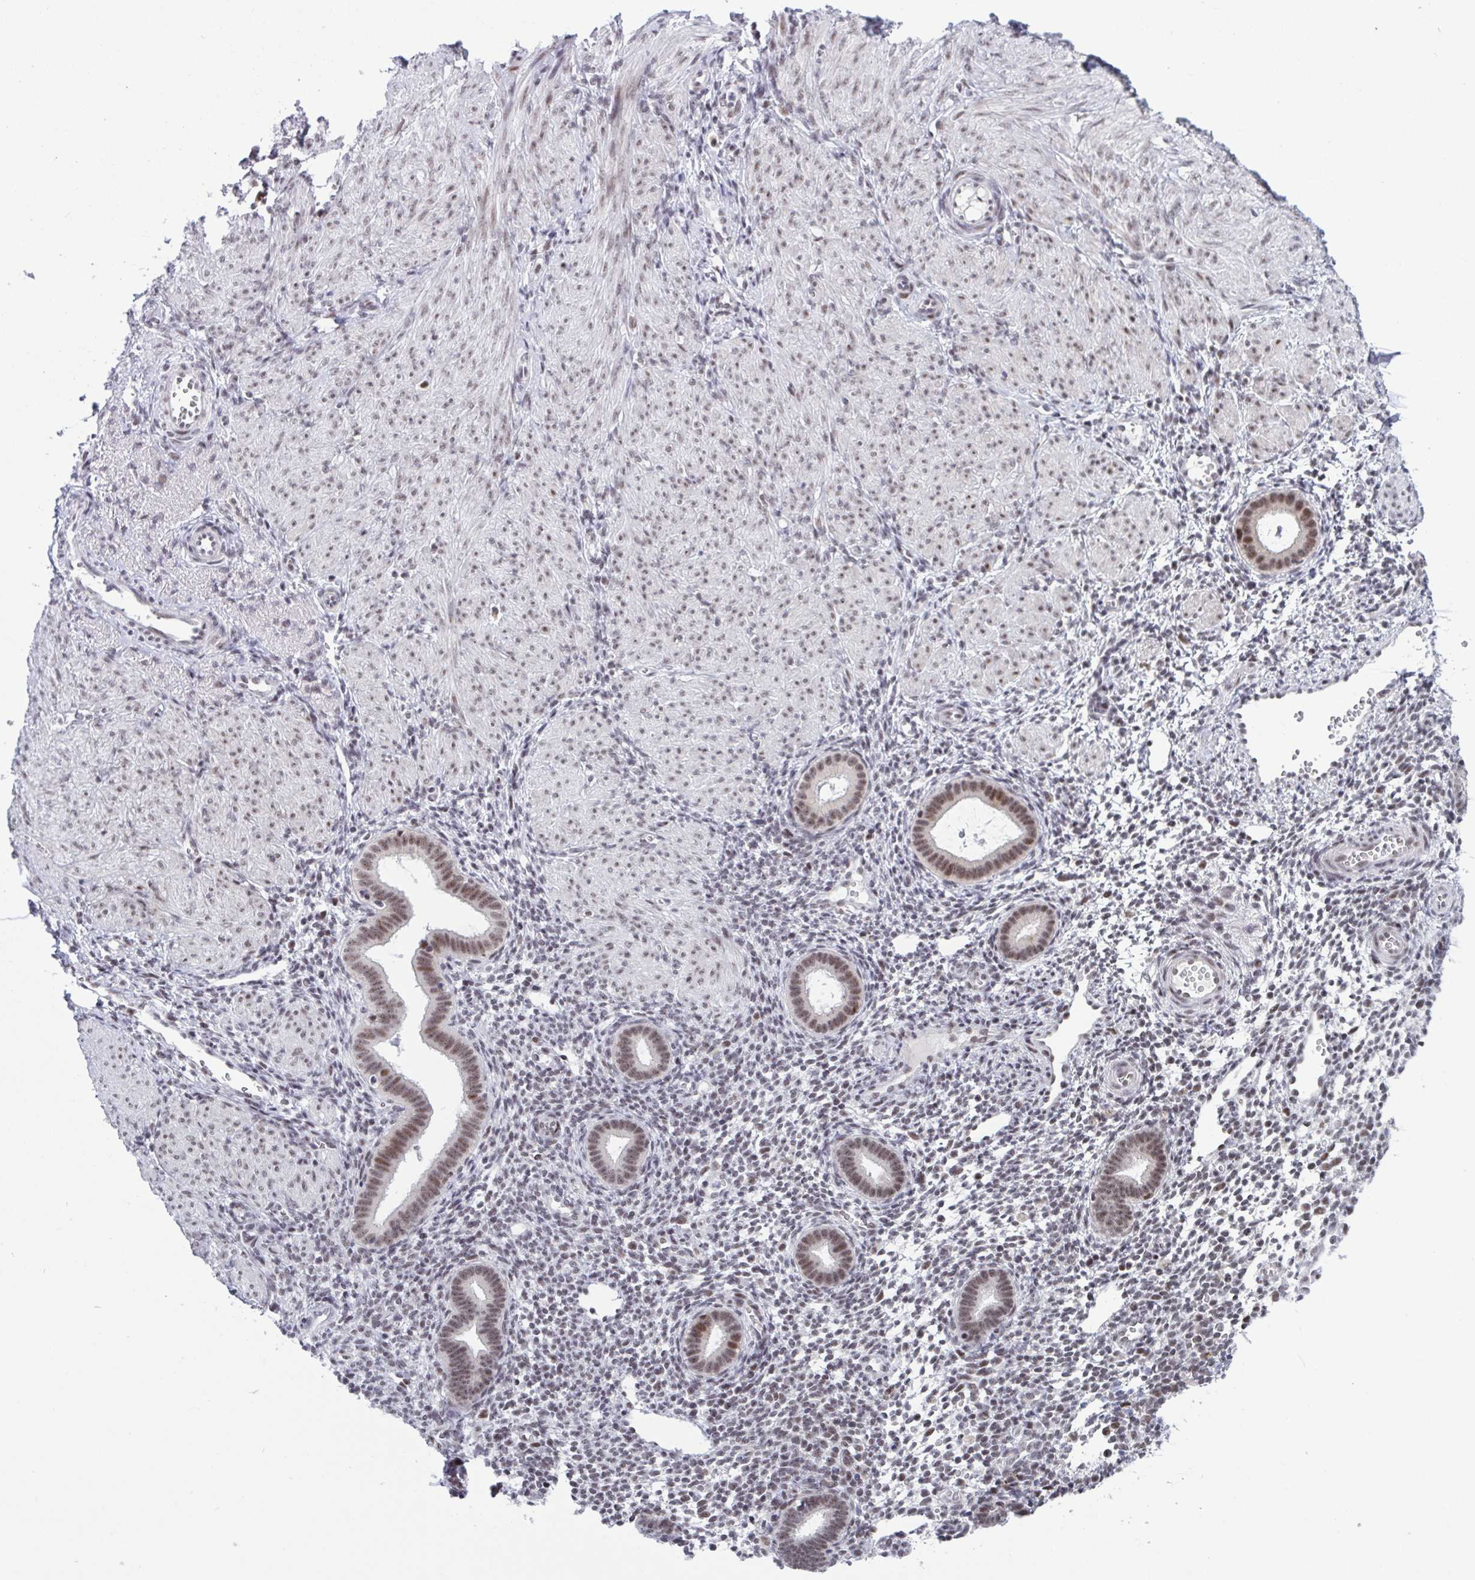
{"staining": {"intensity": "moderate", "quantity": "25%-75%", "location": "nuclear"}, "tissue": "endometrium", "cell_type": "Cells in endometrial stroma", "image_type": "normal", "snomed": [{"axis": "morphology", "description": "Normal tissue, NOS"}, {"axis": "topography", "description": "Endometrium"}], "caption": "DAB (3,3'-diaminobenzidine) immunohistochemical staining of unremarkable endometrium displays moderate nuclear protein expression in about 25%-75% of cells in endometrial stroma.", "gene": "WBP11", "patient": {"sex": "female", "age": 36}}